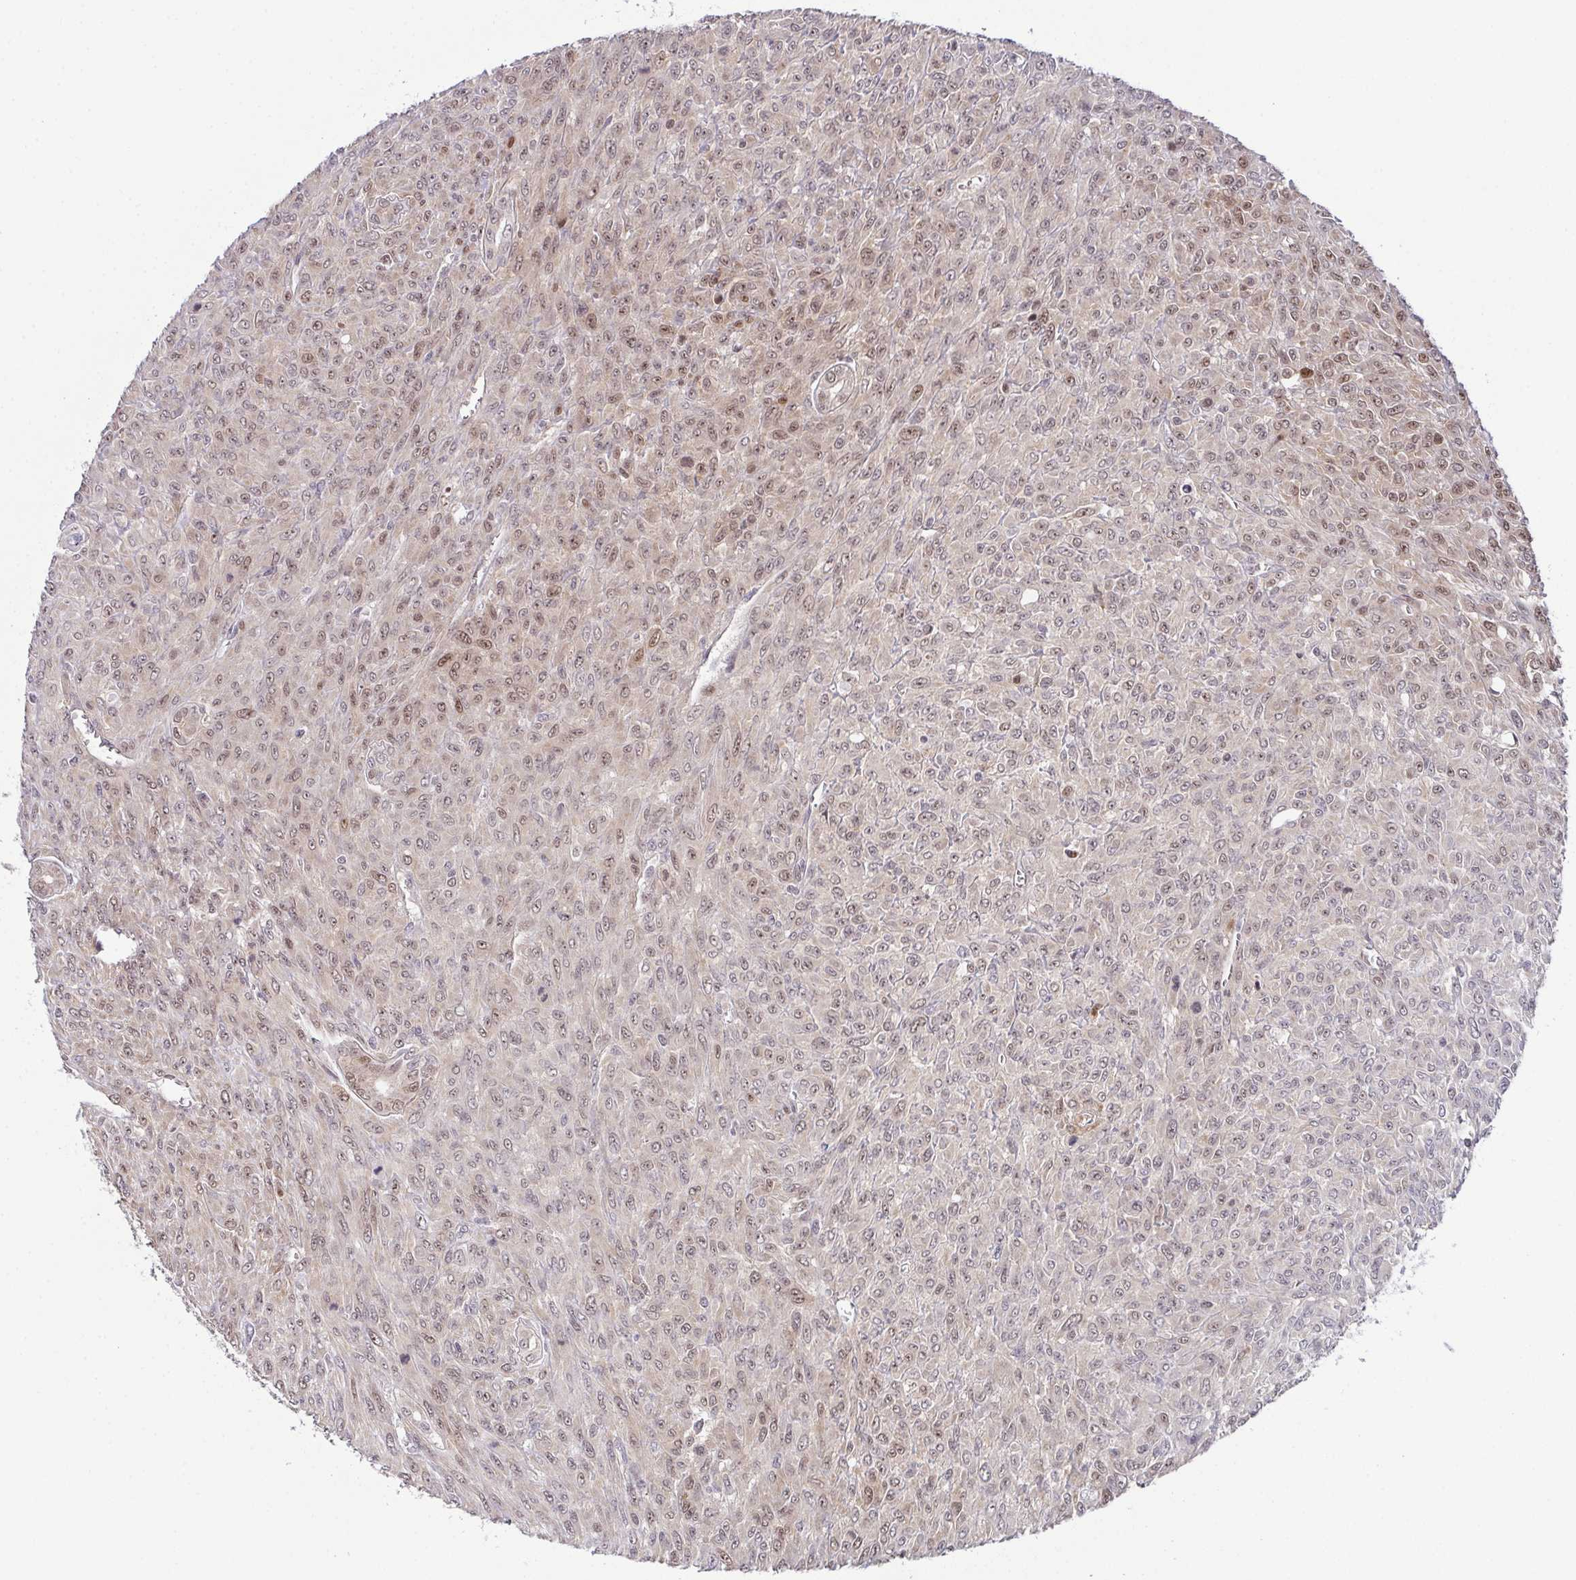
{"staining": {"intensity": "weak", "quantity": "25%-75%", "location": "nuclear"}, "tissue": "renal cancer", "cell_type": "Tumor cells", "image_type": "cancer", "snomed": [{"axis": "morphology", "description": "Adenocarcinoma, NOS"}, {"axis": "topography", "description": "Kidney"}], "caption": "Weak nuclear protein positivity is identified in approximately 25%-75% of tumor cells in renal cancer.", "gene": "DNAJB1", "patient": {"sex": "male", "age": 58}}